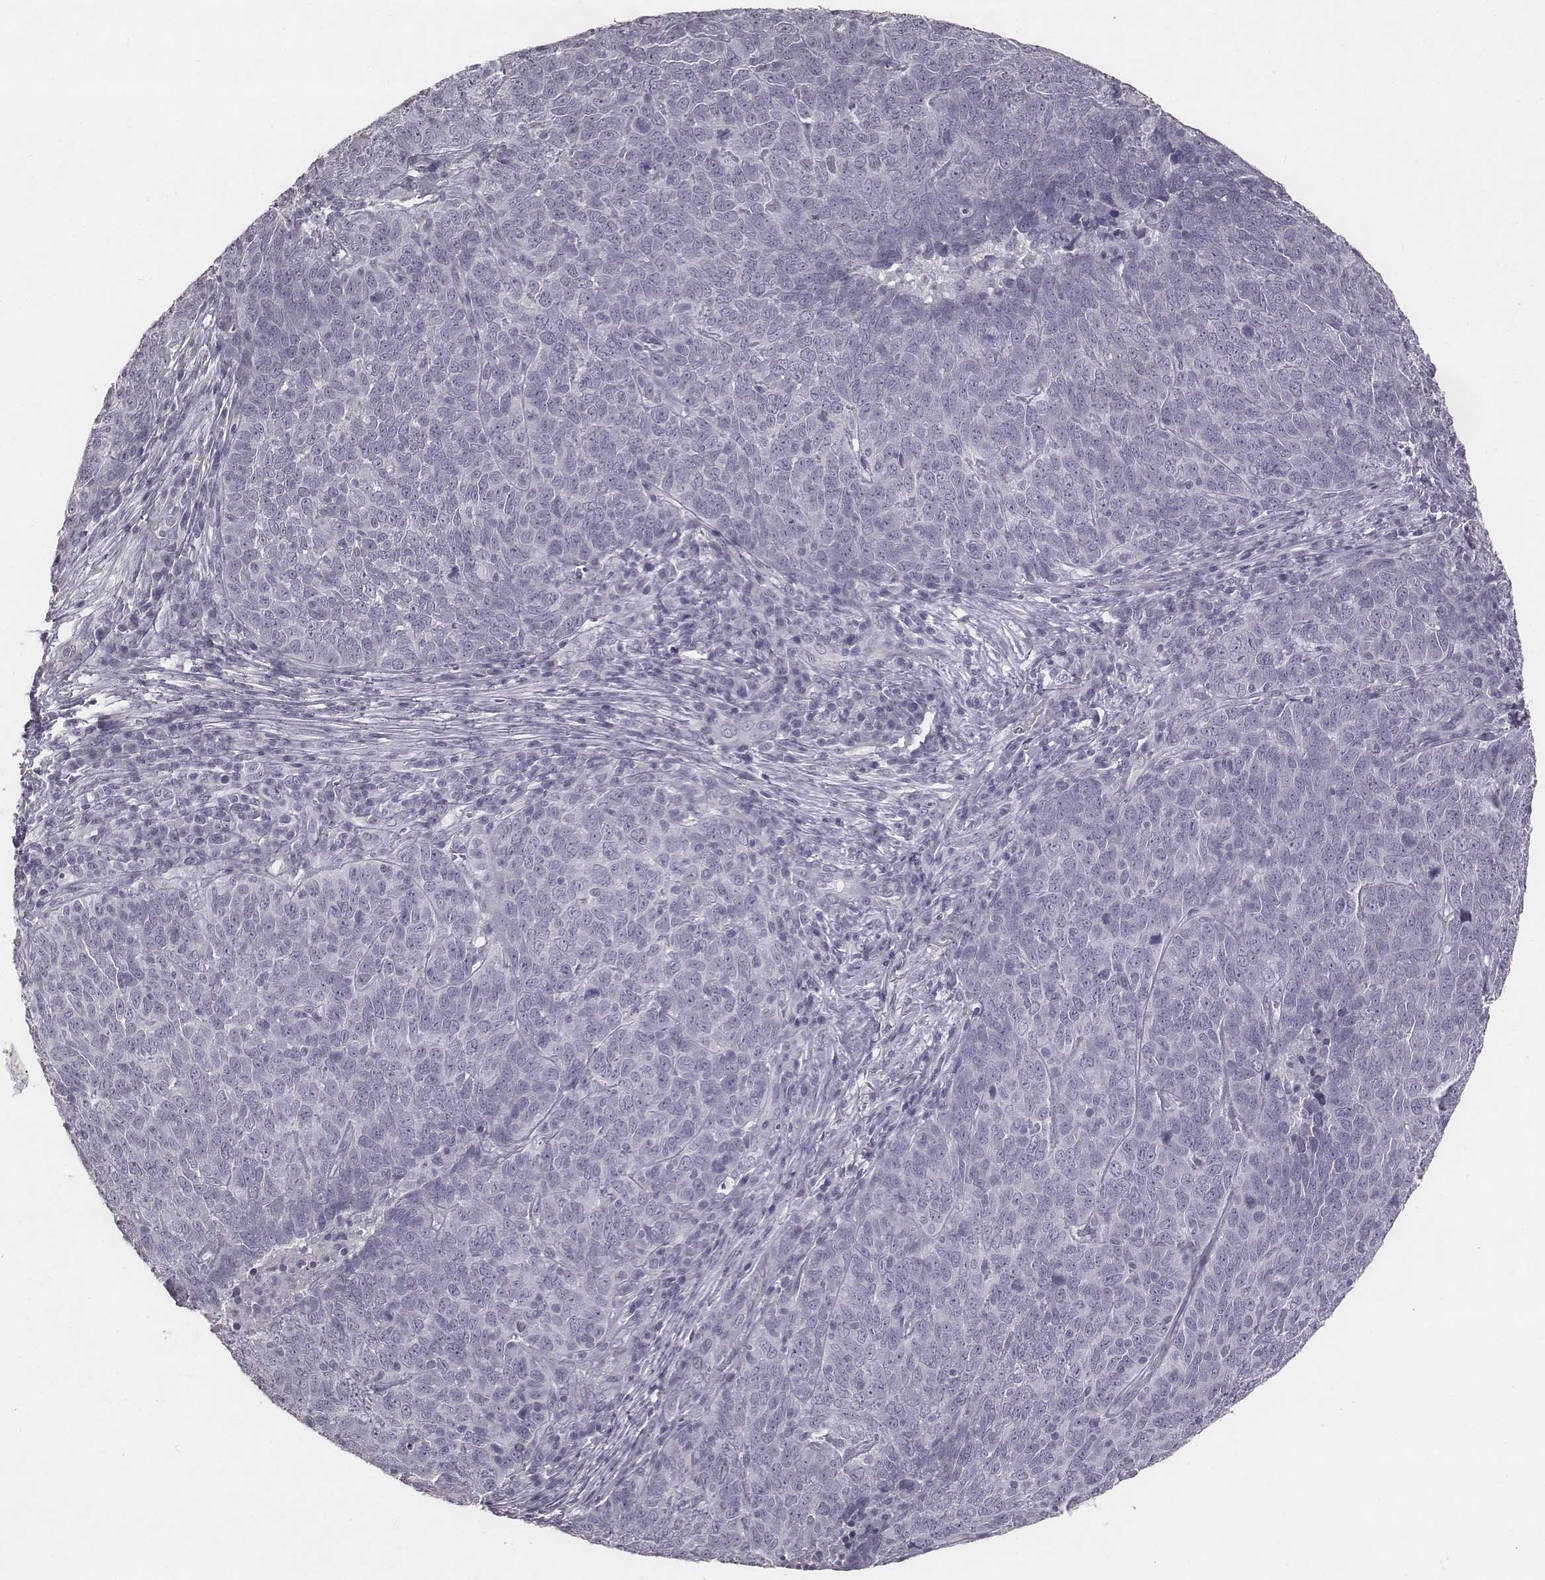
{"staining": {"intensity": "negative", "quantity": "none", "location": "none"}, "tissue": "skin cancer", "cell_type": "Tumor cells", "image_type": "cancer", "snomed": [{"axis": "morphology", "description": "Squamous cell carcinoma, NOS"}, {"axis": "topography", "description": "Skin"}, {"axis": "topography", "description": "Anal"}], "caption": "Tumor cells show no significant protein positivity in squamous cell carcinoma (skin). The staining was performed using DAB to visualize the protein expression in brown, while the nuclei were stained in blue with hematoxylin (Magnification: 20x).", "gene": "PDE8B", "patient": {"sex": "female", "age": 51}}